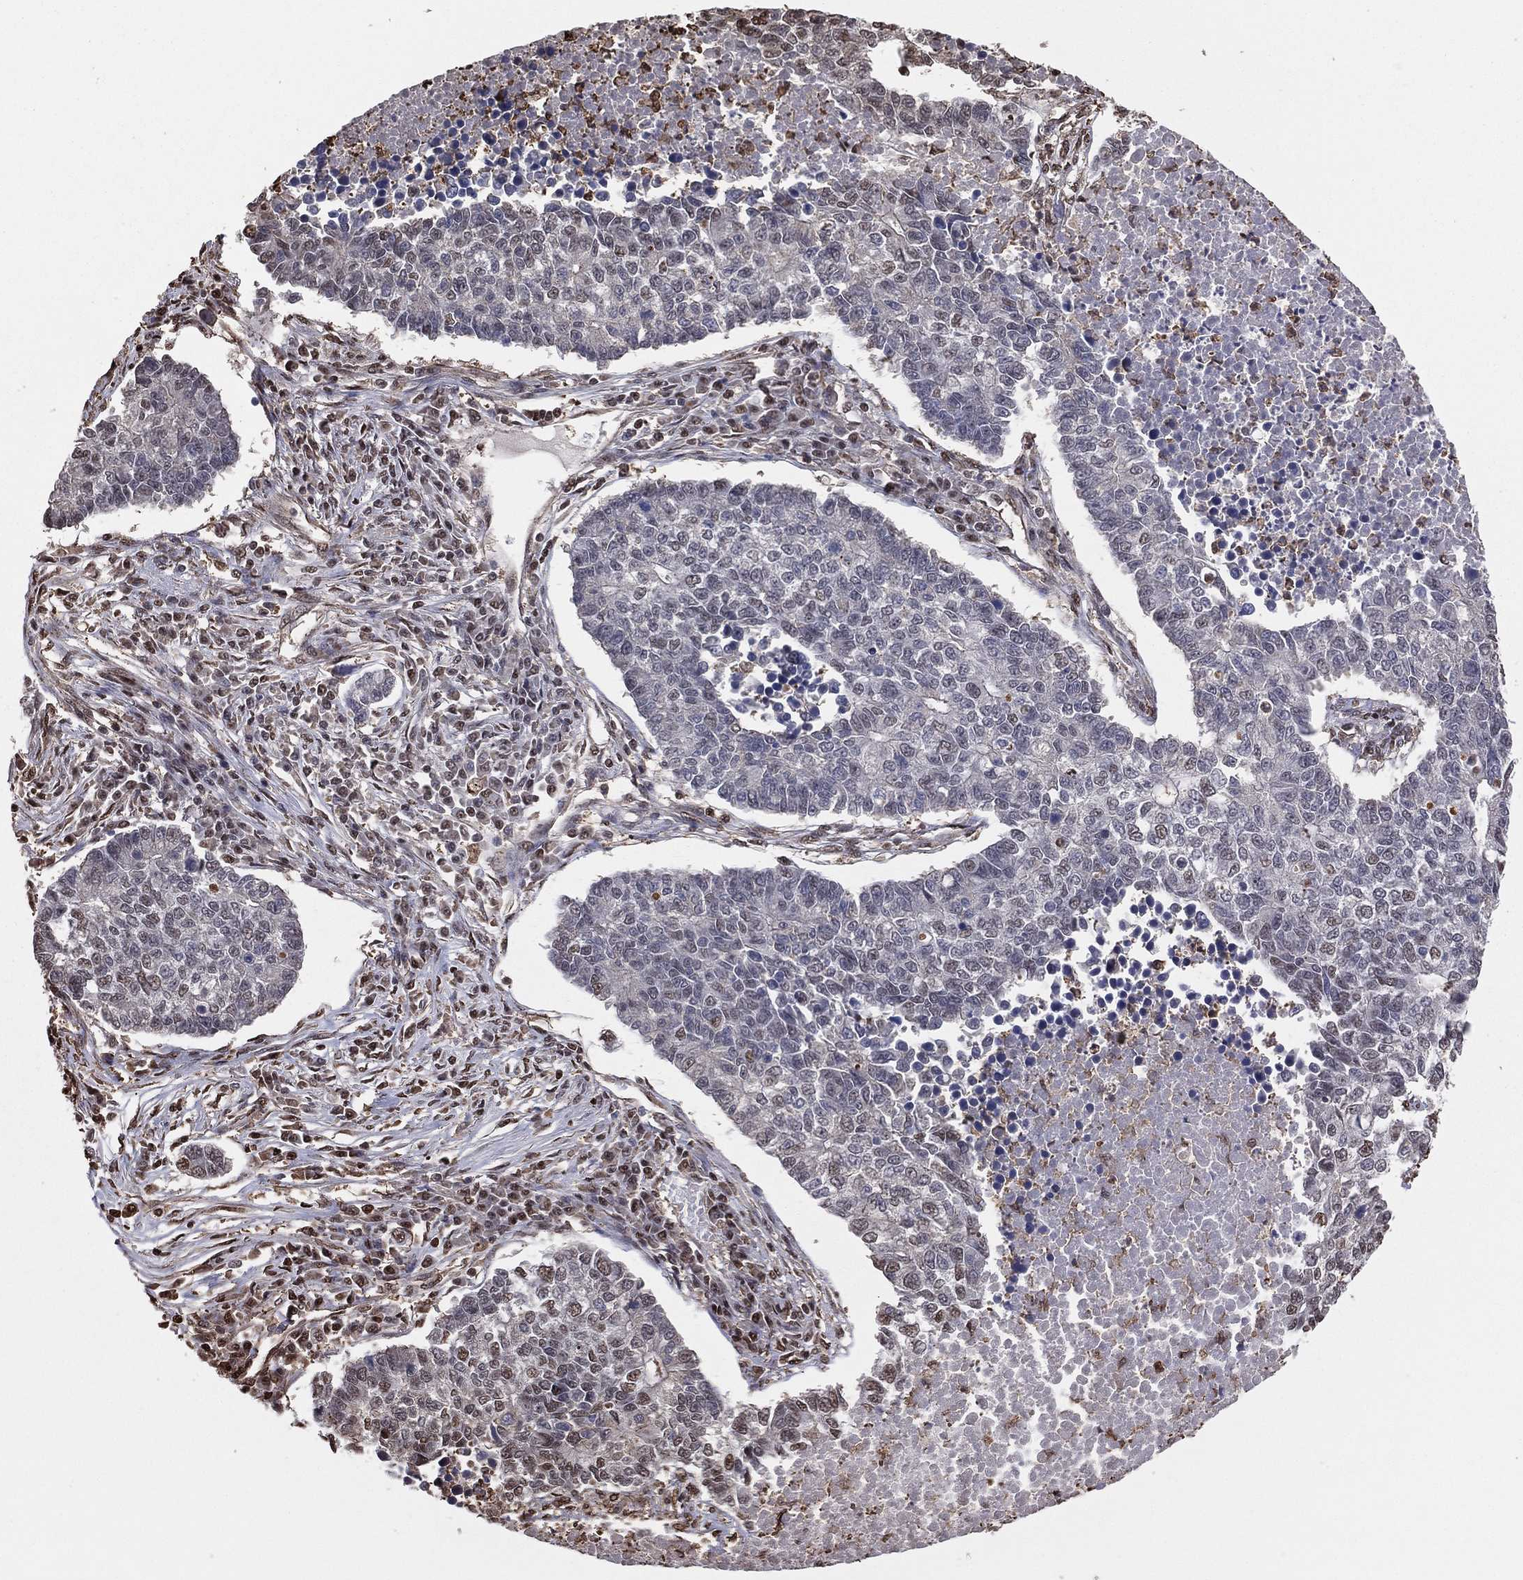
{"staining": {"intensity": "weak", "quantity": "<25%", "location": "nuclear"}, "tissue": "lung cancer", "cell_type": "Tumor cells", "image_type": "cancer", "snomed": [{"axis": "morphology", "description": "Adenocarcinoma, NOS"}, {"axis": "topography", "description": "Lung"}], "caption": "DAB (3,3'-diaminobenzidine) immunohistochemical staining of adenocarcinoma (lung) reveals no significant positivity in tumor cells.", "gene": "GAPDH", "patient": {"sex": "male", "age": 57}}